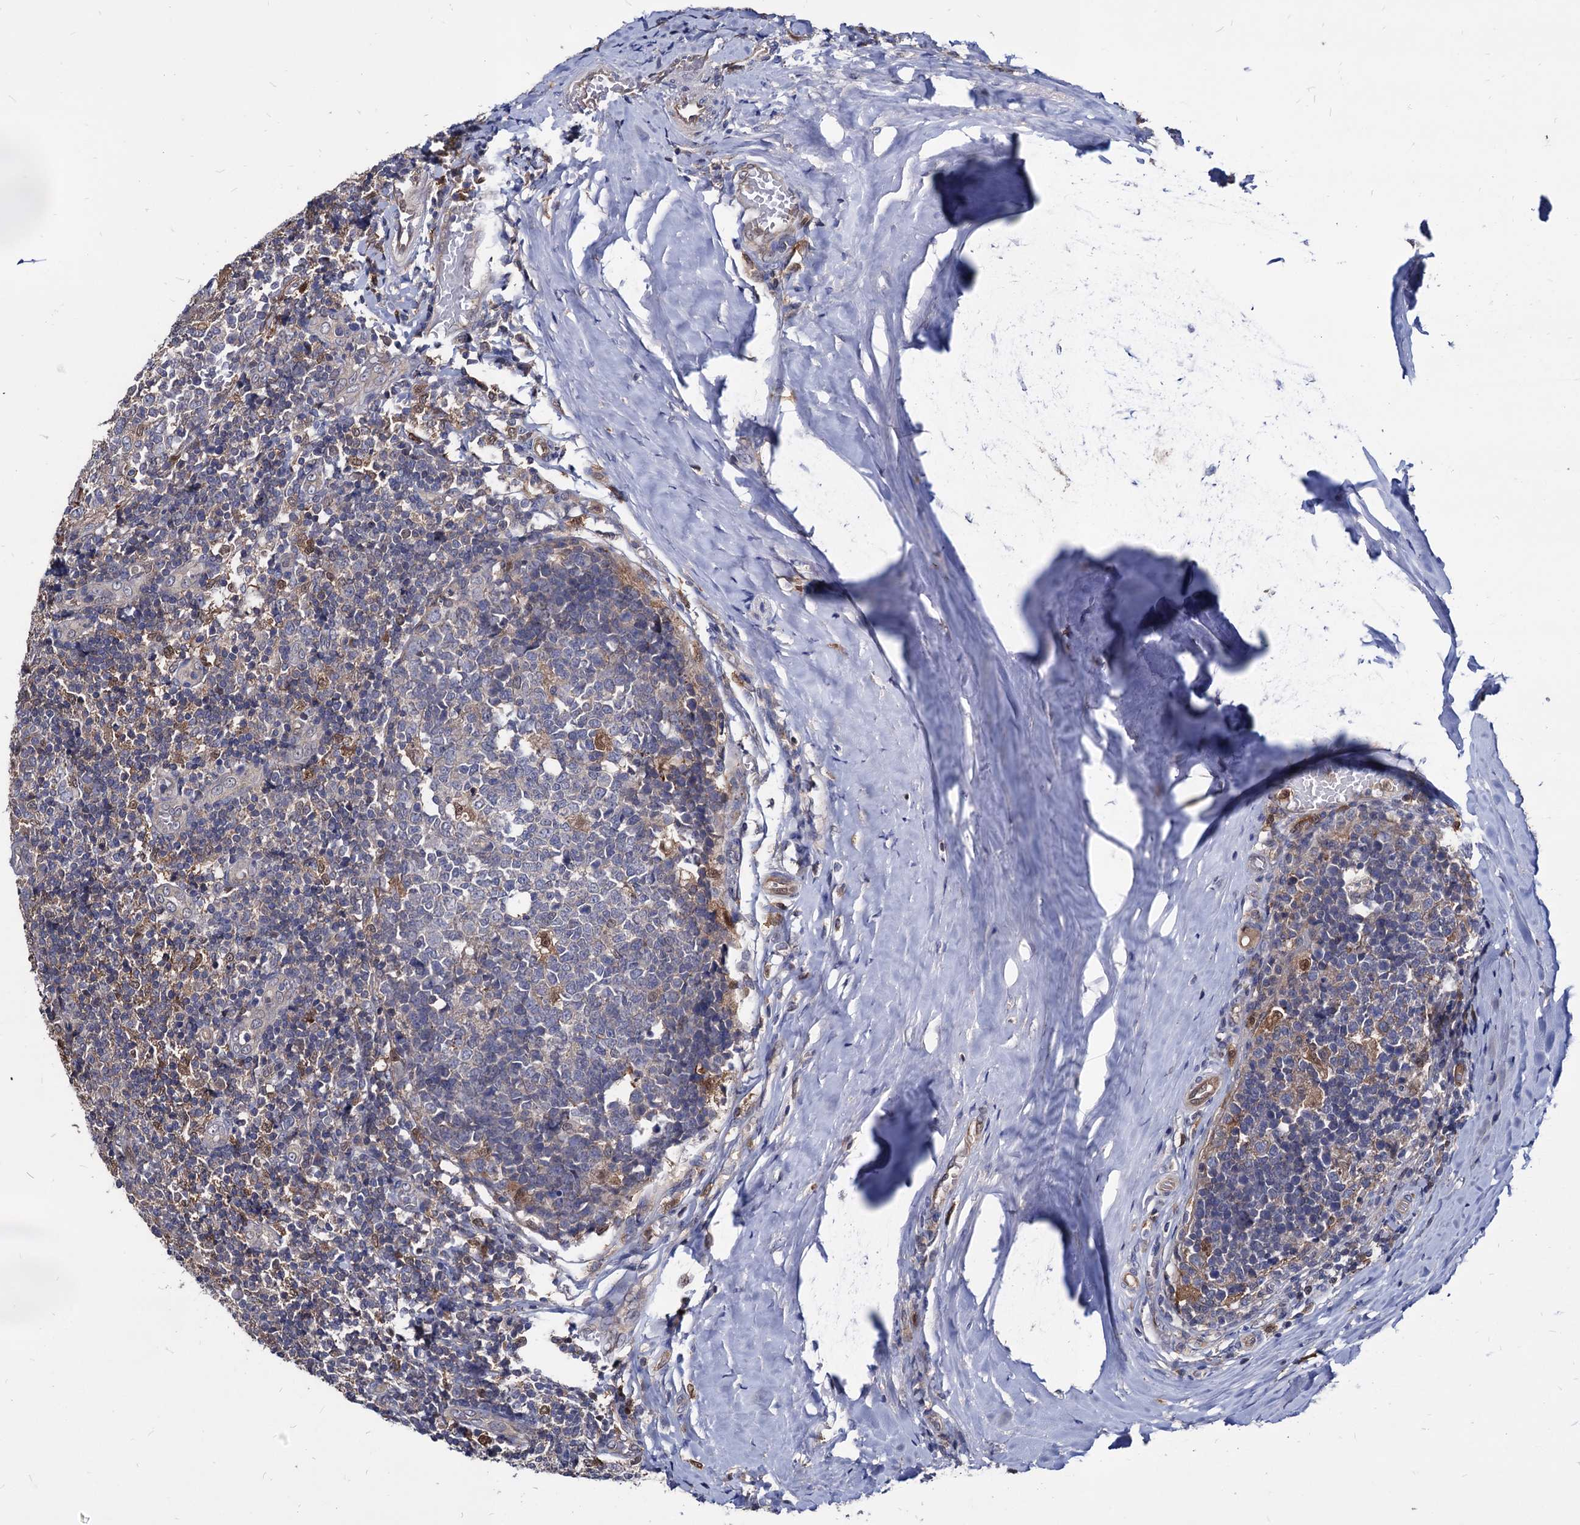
{"staining": {"intensity": "moderate", "quantity": "<25%", "location": "cytoplasmic/membranous,nuclear"}, "tissue": "tonsil", "cell_type": "Germinal center cells", "image_type": "normal", "snomed": [{"axis": "morphology", "description": "Normal tissue, NOS"}, {"axis": "topography", "description": "Tonsil"}], "caption": "Brown immunohistochemical staining in benign human tonsil exhibits moderate cytoplasmic/membranous,nuclear positivity in about <25% of germinal center cells.", "gene": "CPPED1", "patient": {"sex": "female", "age": 19}}